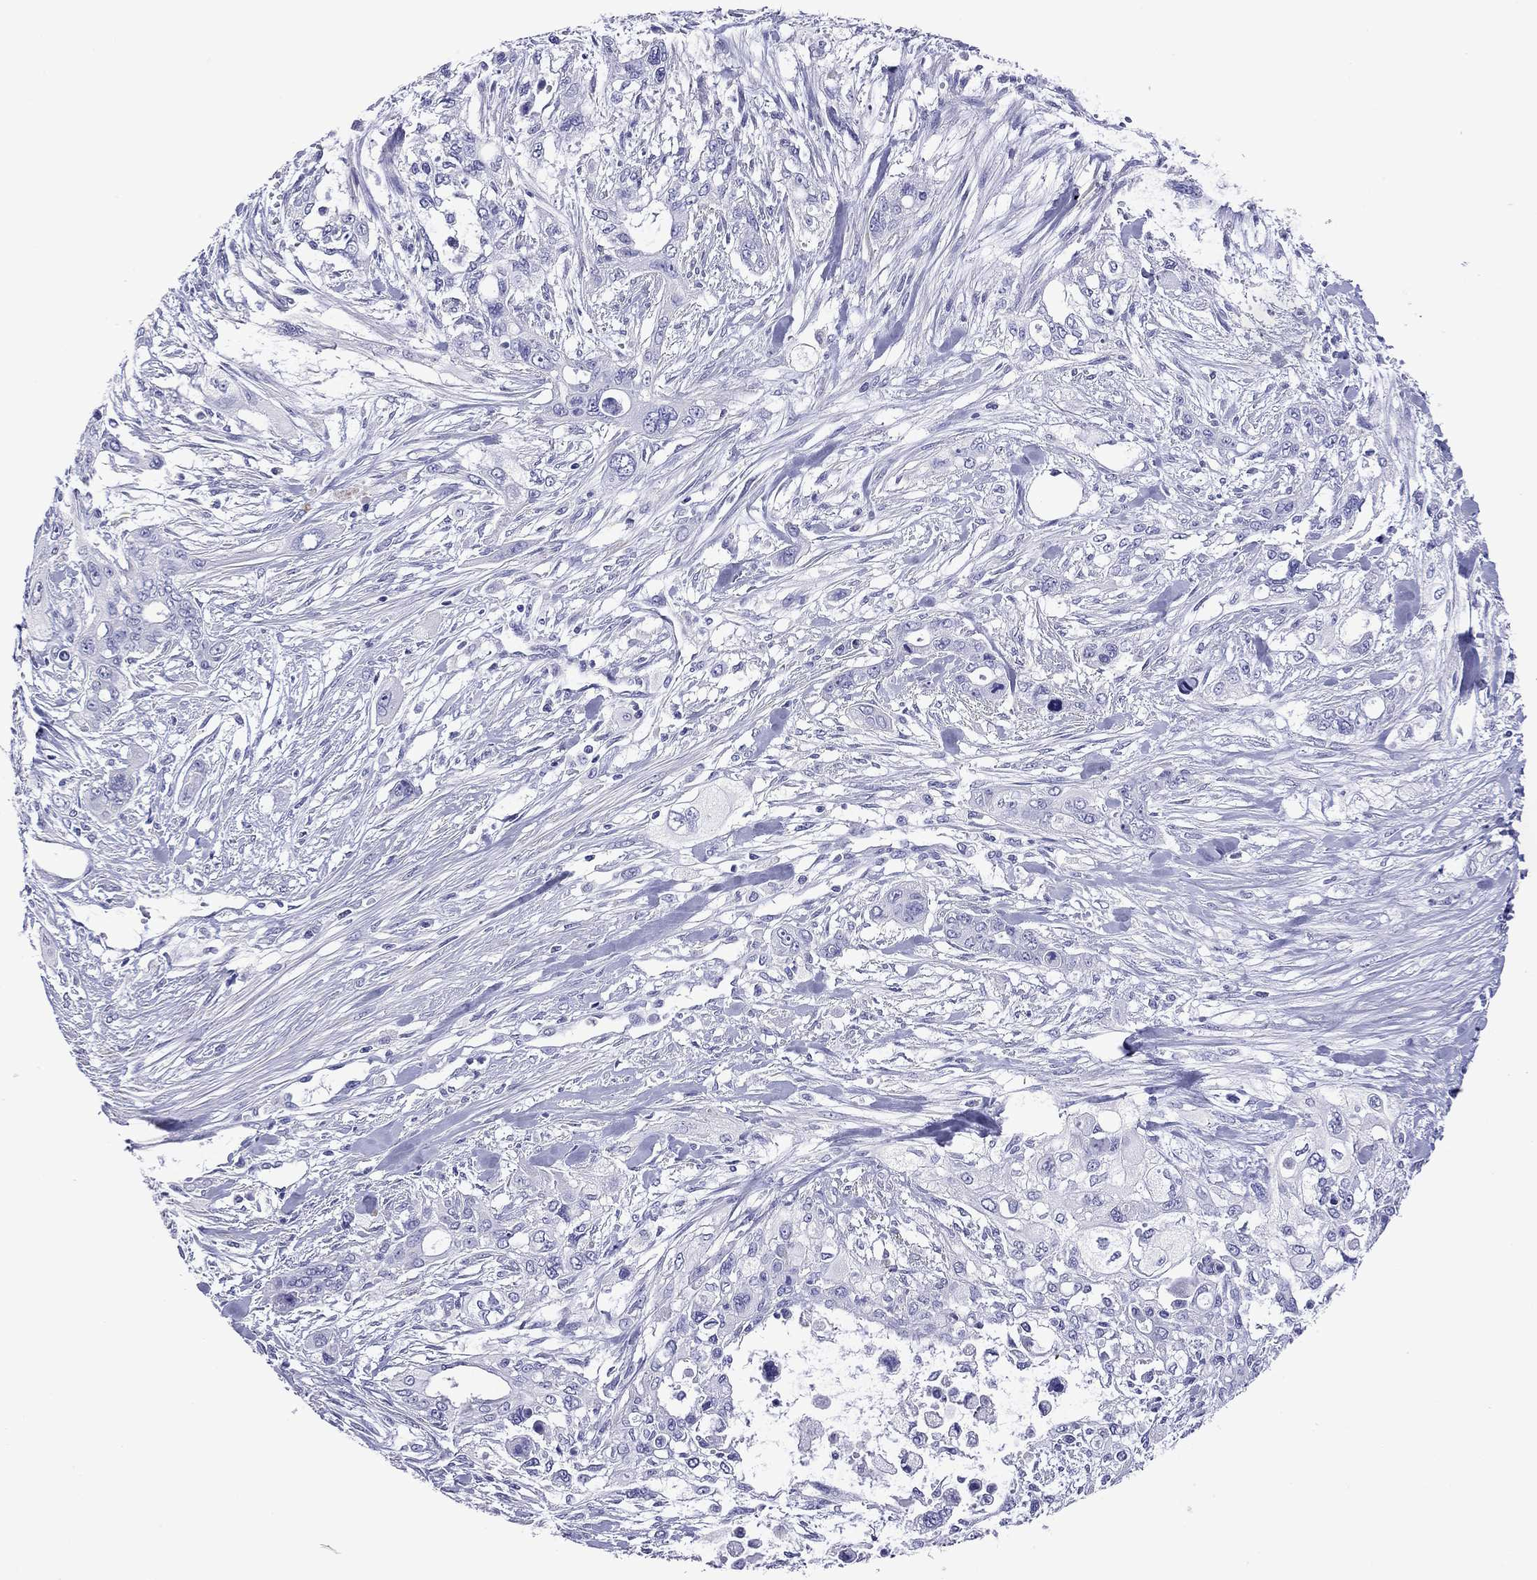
{"staining": {"intensity": "negative", "quantity": "none", "location": "none"}, "tissue": "pancreatic cancer", "cell_type": "Tumor cells", "image_type": "cancer", "snomed": [{"axis": "morphology", "description": "Adenocarcinoma, NOS"}, {"axis": "topography", "description": "Pancreas"}], "caption": "IHC micrograph of neoplastic tissue: adenocarcinoma (pancreatic) stained with DAB demonstrates no significant protein positivity in tumor cells. Brightfield microscopy of immunohistochemistry (IHC) stained with DAB (brown) and hematoxylin (blue), captured at high magnification.", "gene": "KIAA2012", "patient": {"sex": "male", "age": 47}}